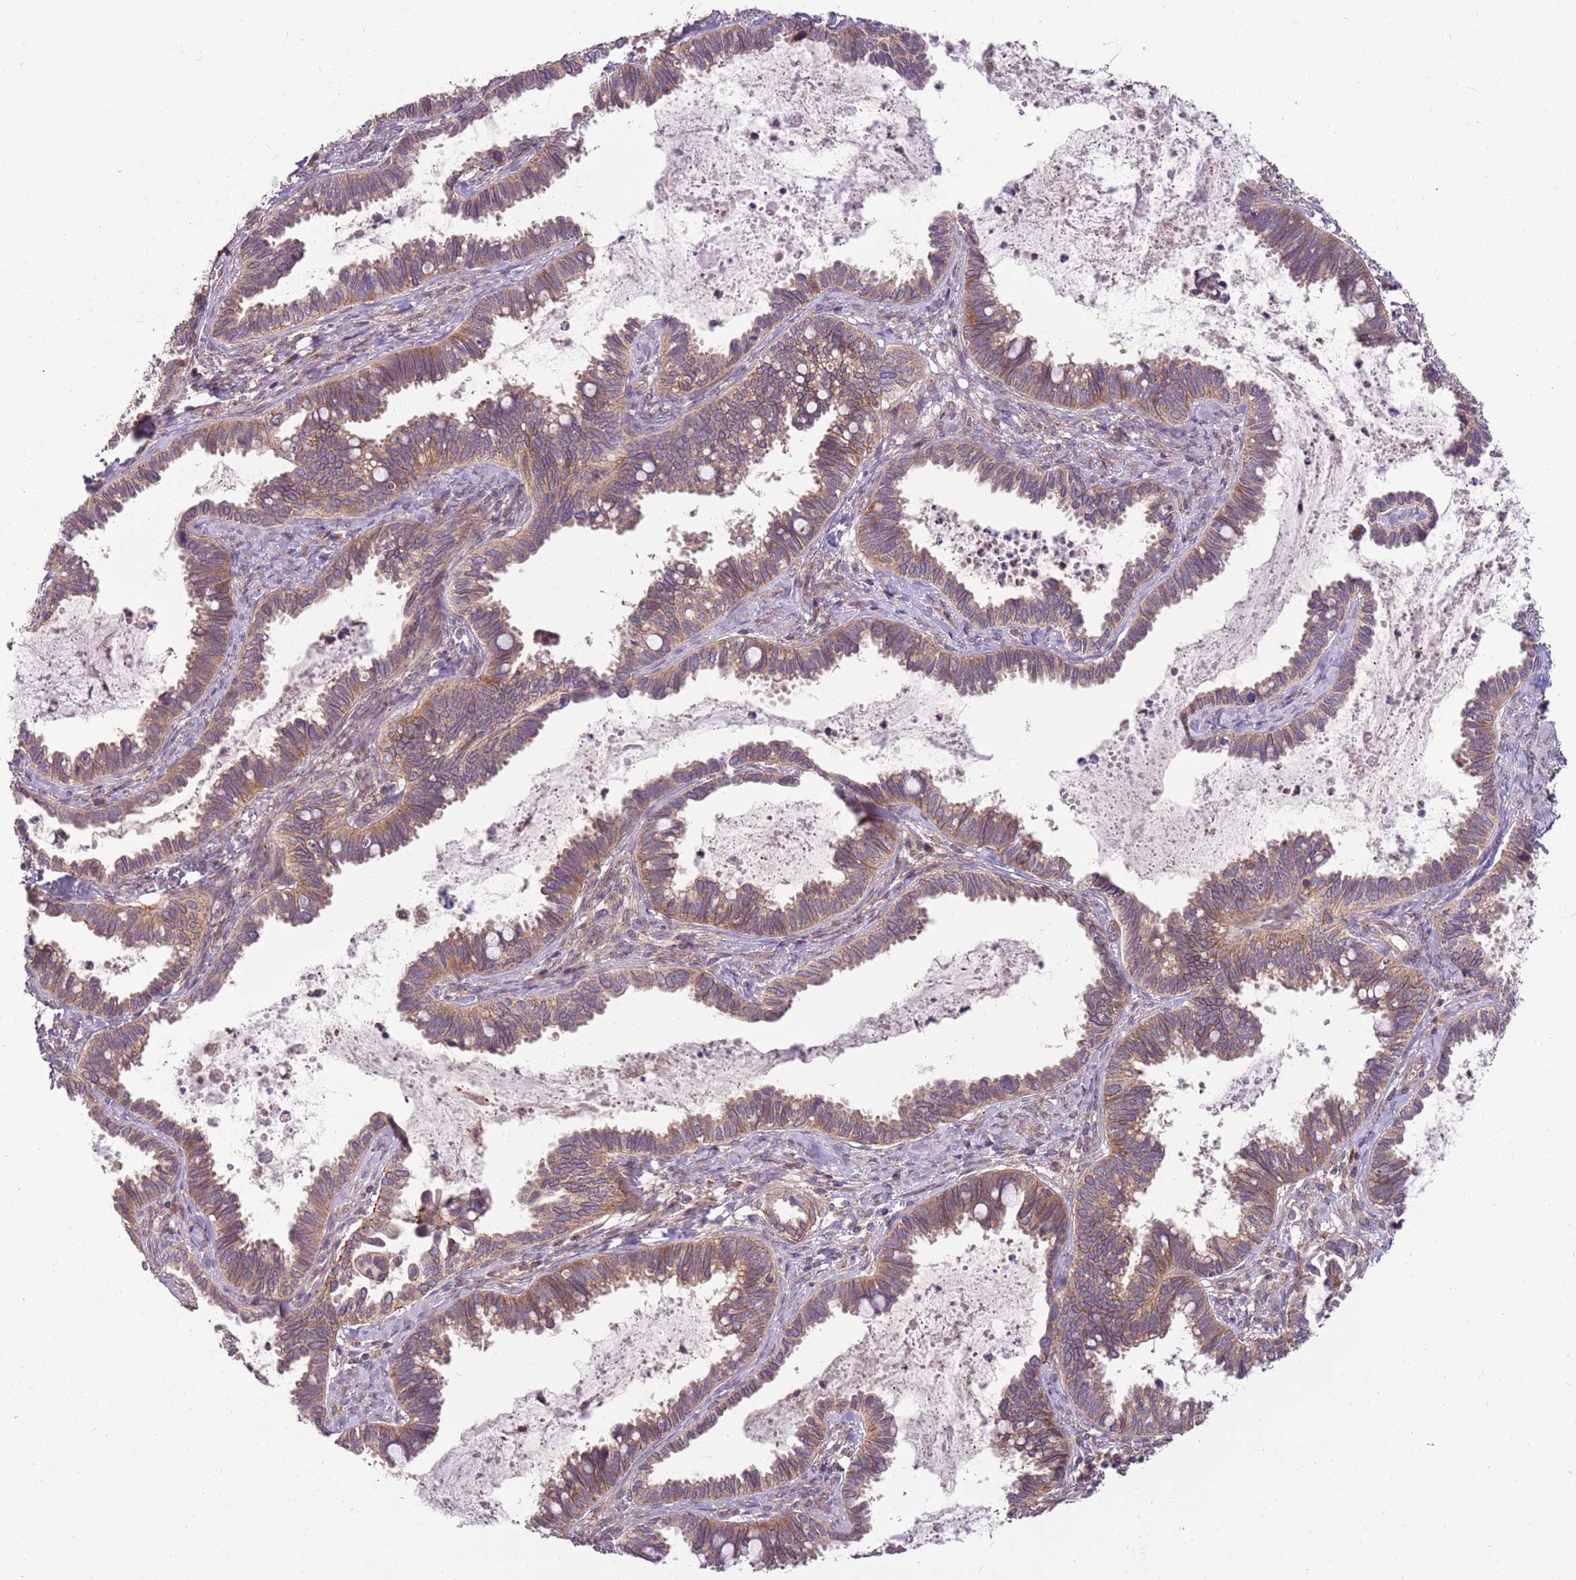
{"staining": {"intensity": "moderate", "quantity": ">75%", "location": "cytoplasmic/membranous"}, "tissue": "cervical cancer", "cell_type": "Tumor cells", "image_type": "cancer", "snomed": [{"axis": "morphology", "description": "Adenocarcinoma, NOS"}, {"axis": "topography", "description": "Cervix"}], "caption": "Immunohistochemical staining of cervical cancer shows medium levels of moderate cytoplasmic/membranous positivity in approximately >75% of tumor cells.", "gene": "SPATA31D1", "patient": {"sex": "female", "age": 37}}